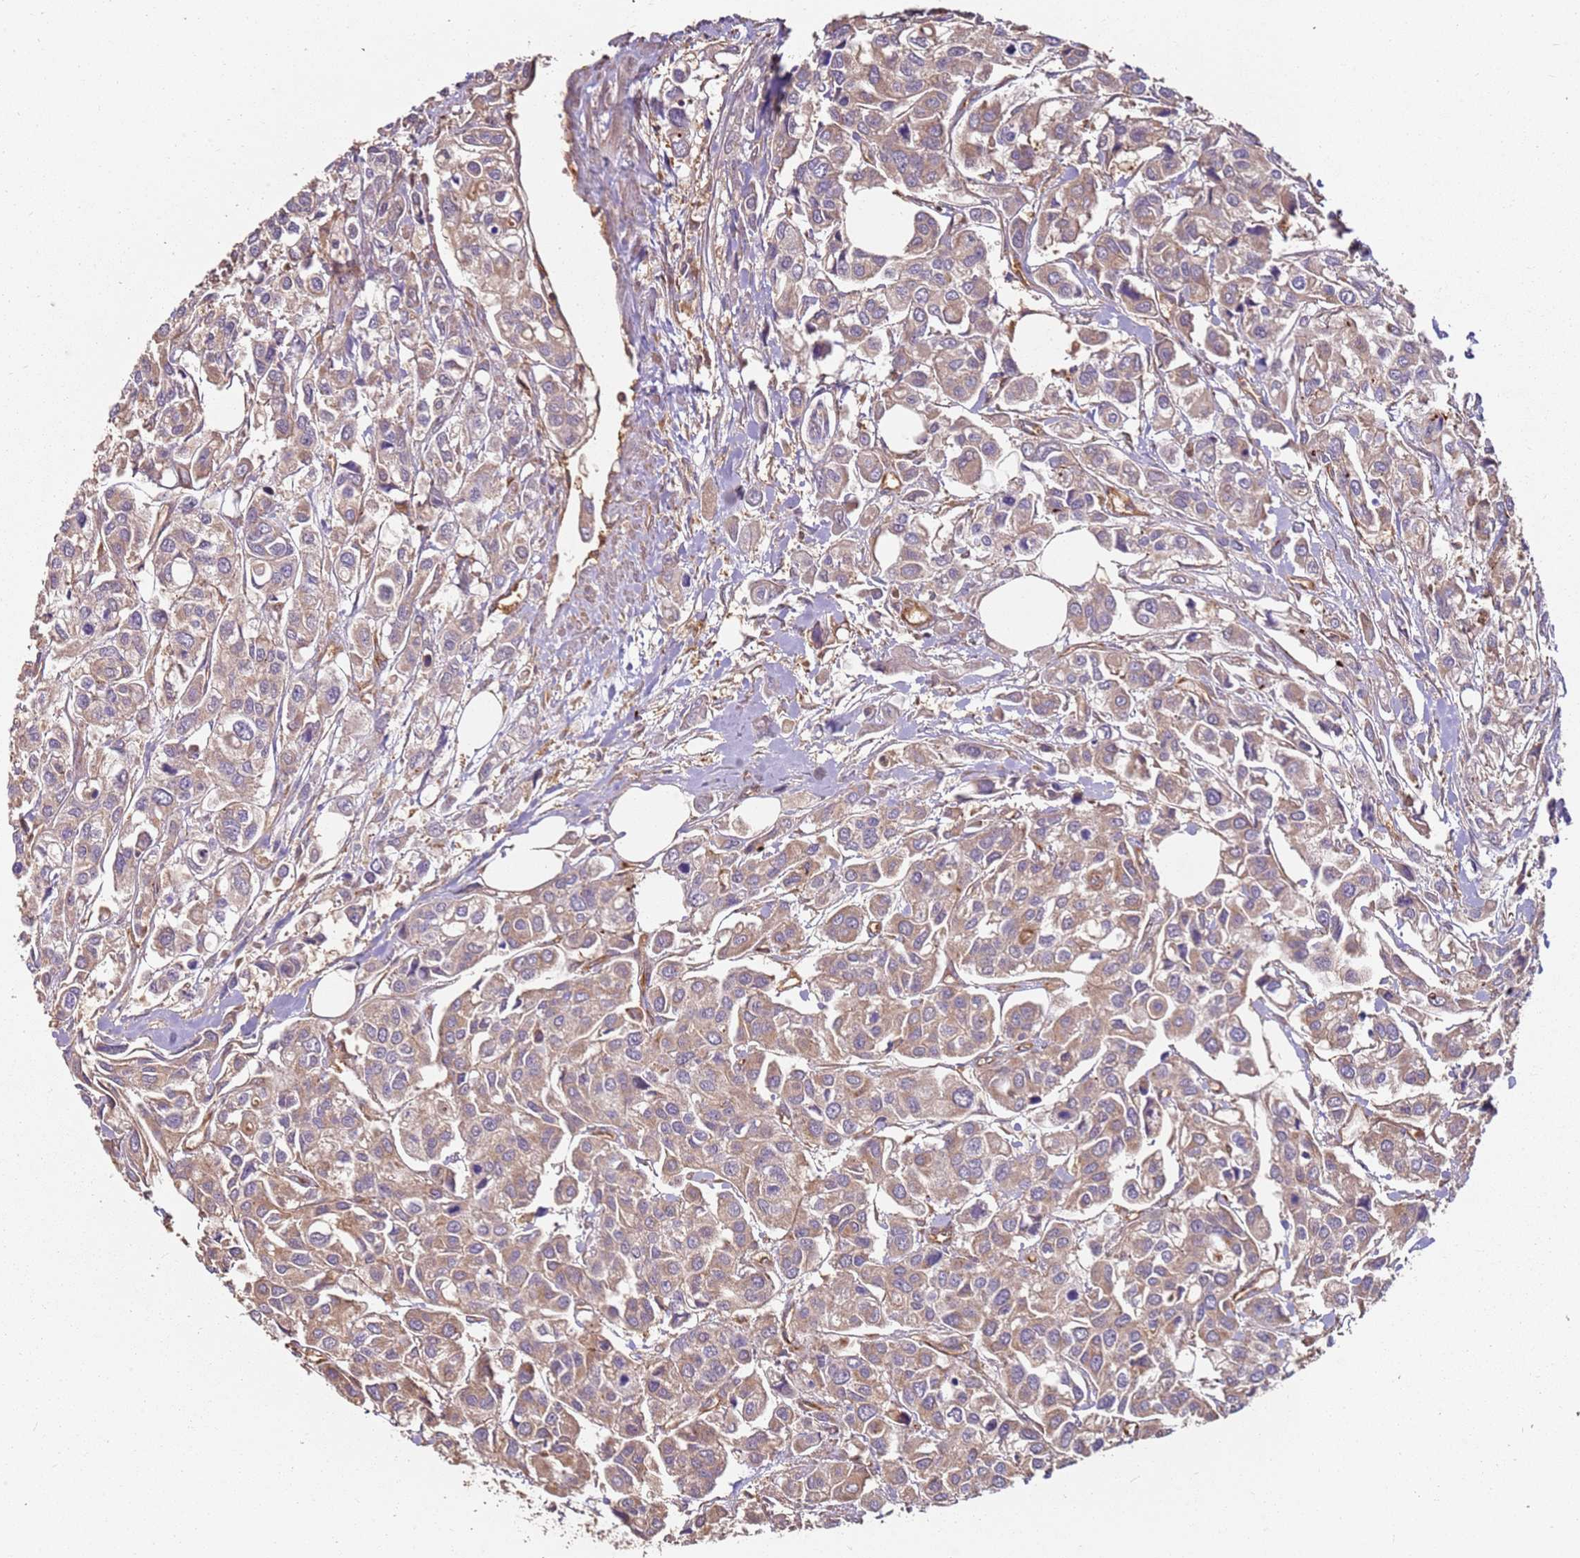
{"staining": {"intensity": "moderate", "quantity": ">75%", "location": "cytoplasmic/membranous"}, "tissue": "urothelial cancer", "cell_type": "Tumor cells", "image_type": "cancer", "snomed": [{"axis": "morphology", "description": "Urothelial carcinoma, High grade"}, {"axis": "topography", "description": "Urinary bladder"}], "caption": "Urothelial cancer stained for a protein (brown) exhibits moderate cytoplasmic/membranous positive staining in about >75% of tumor cells.", "gene": "SCGB2B2", "patient": {"sex": "male", "age": 67}}